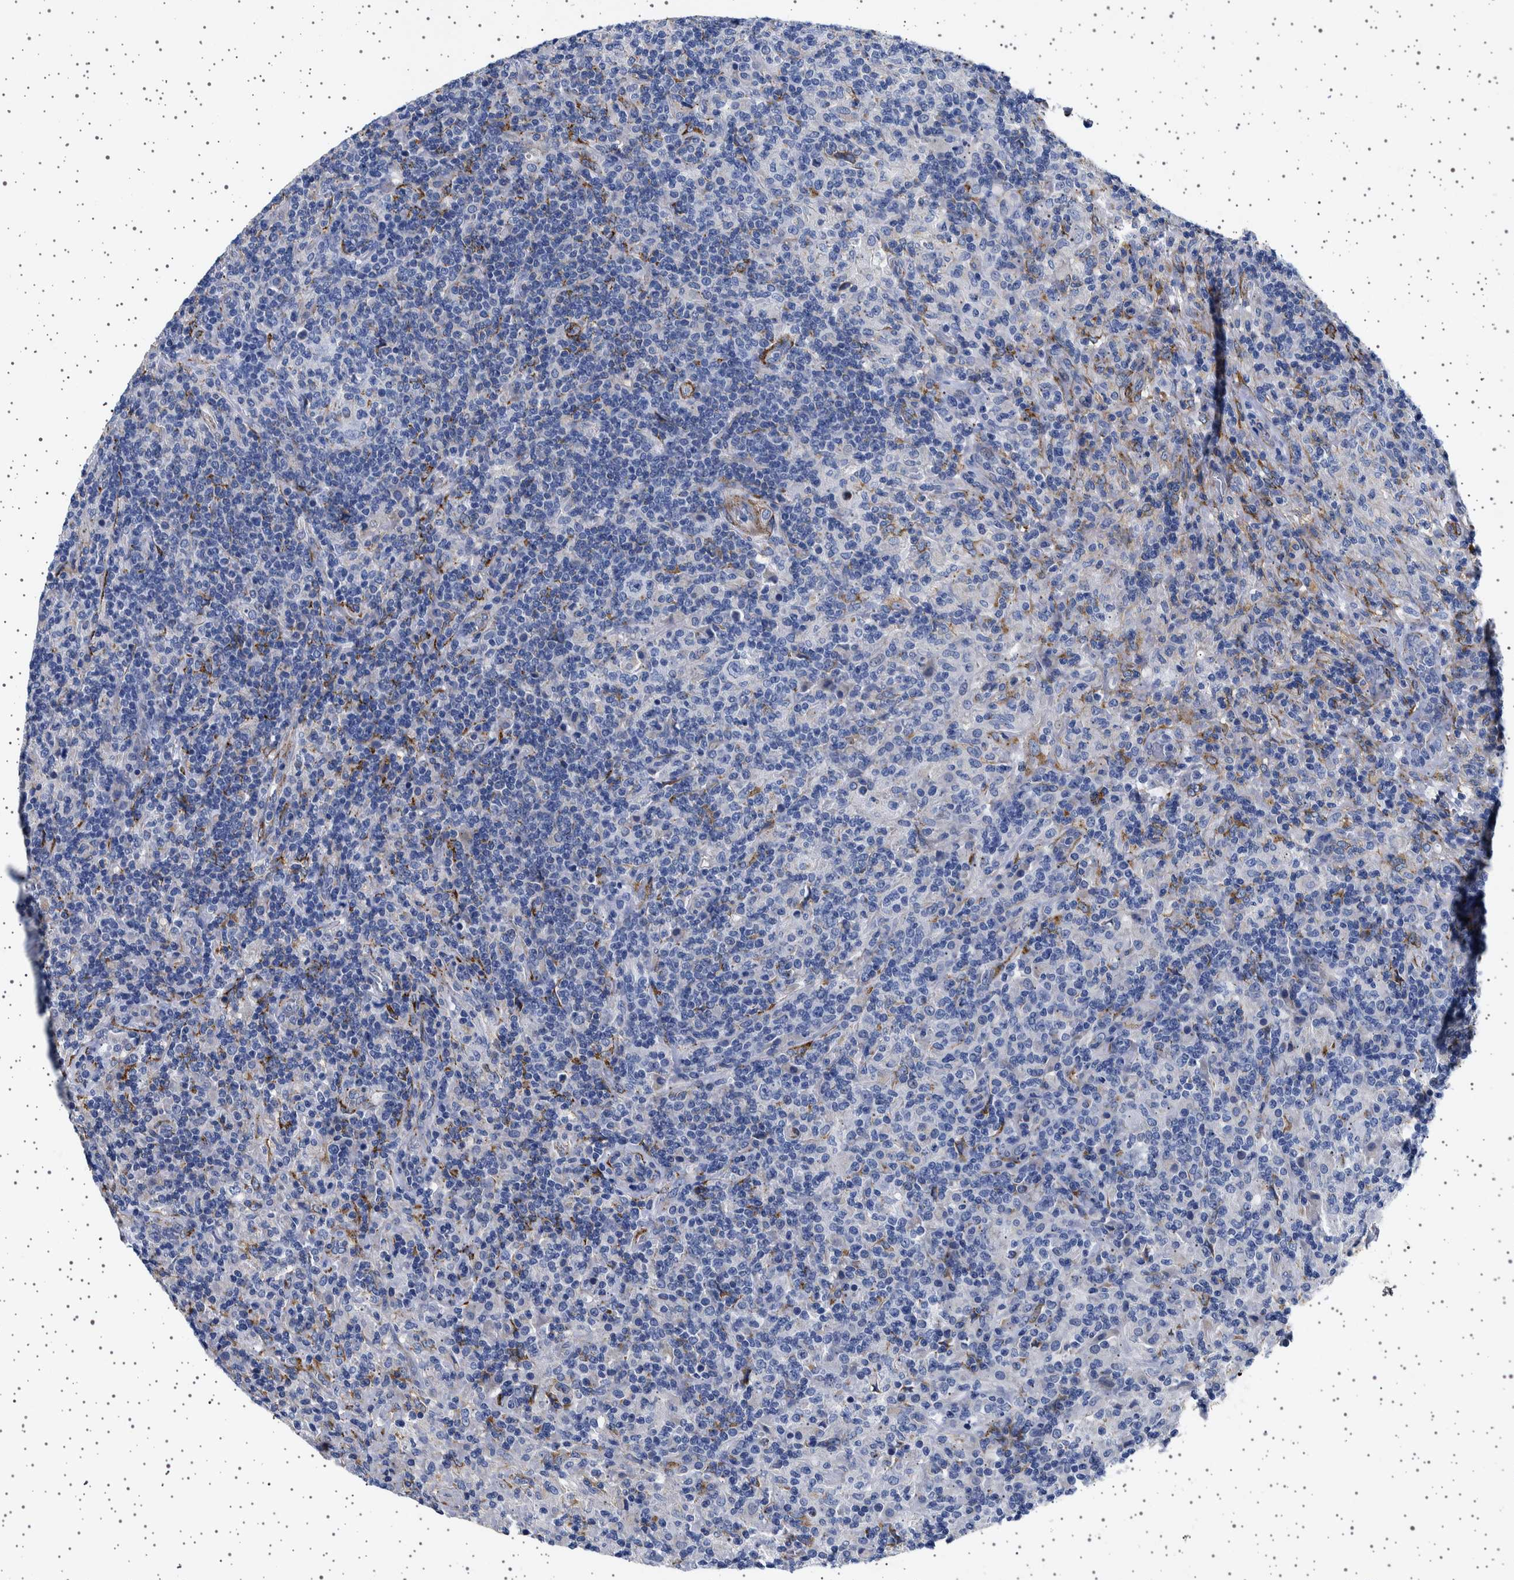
{"staining": {"intensity": "negative", "quantity": "none", "location": "none"}, "tissue": "lymphoma", "cell_type": "Tumor cells", "image_type": "cancer", "snomed": [{"axis": "morphology", "description": "Hodgkin's disease, NOS"}, {"axis": "topography", "description": "Lymph node"}], "caption": "A high-resolution histopathology image shows immunohistochemistry staining of lymphoma, which demonstrates no significant expression in tumor cells.", "gene": "SEPTIN4", "patient": {"sex": "male", "age": 70}}